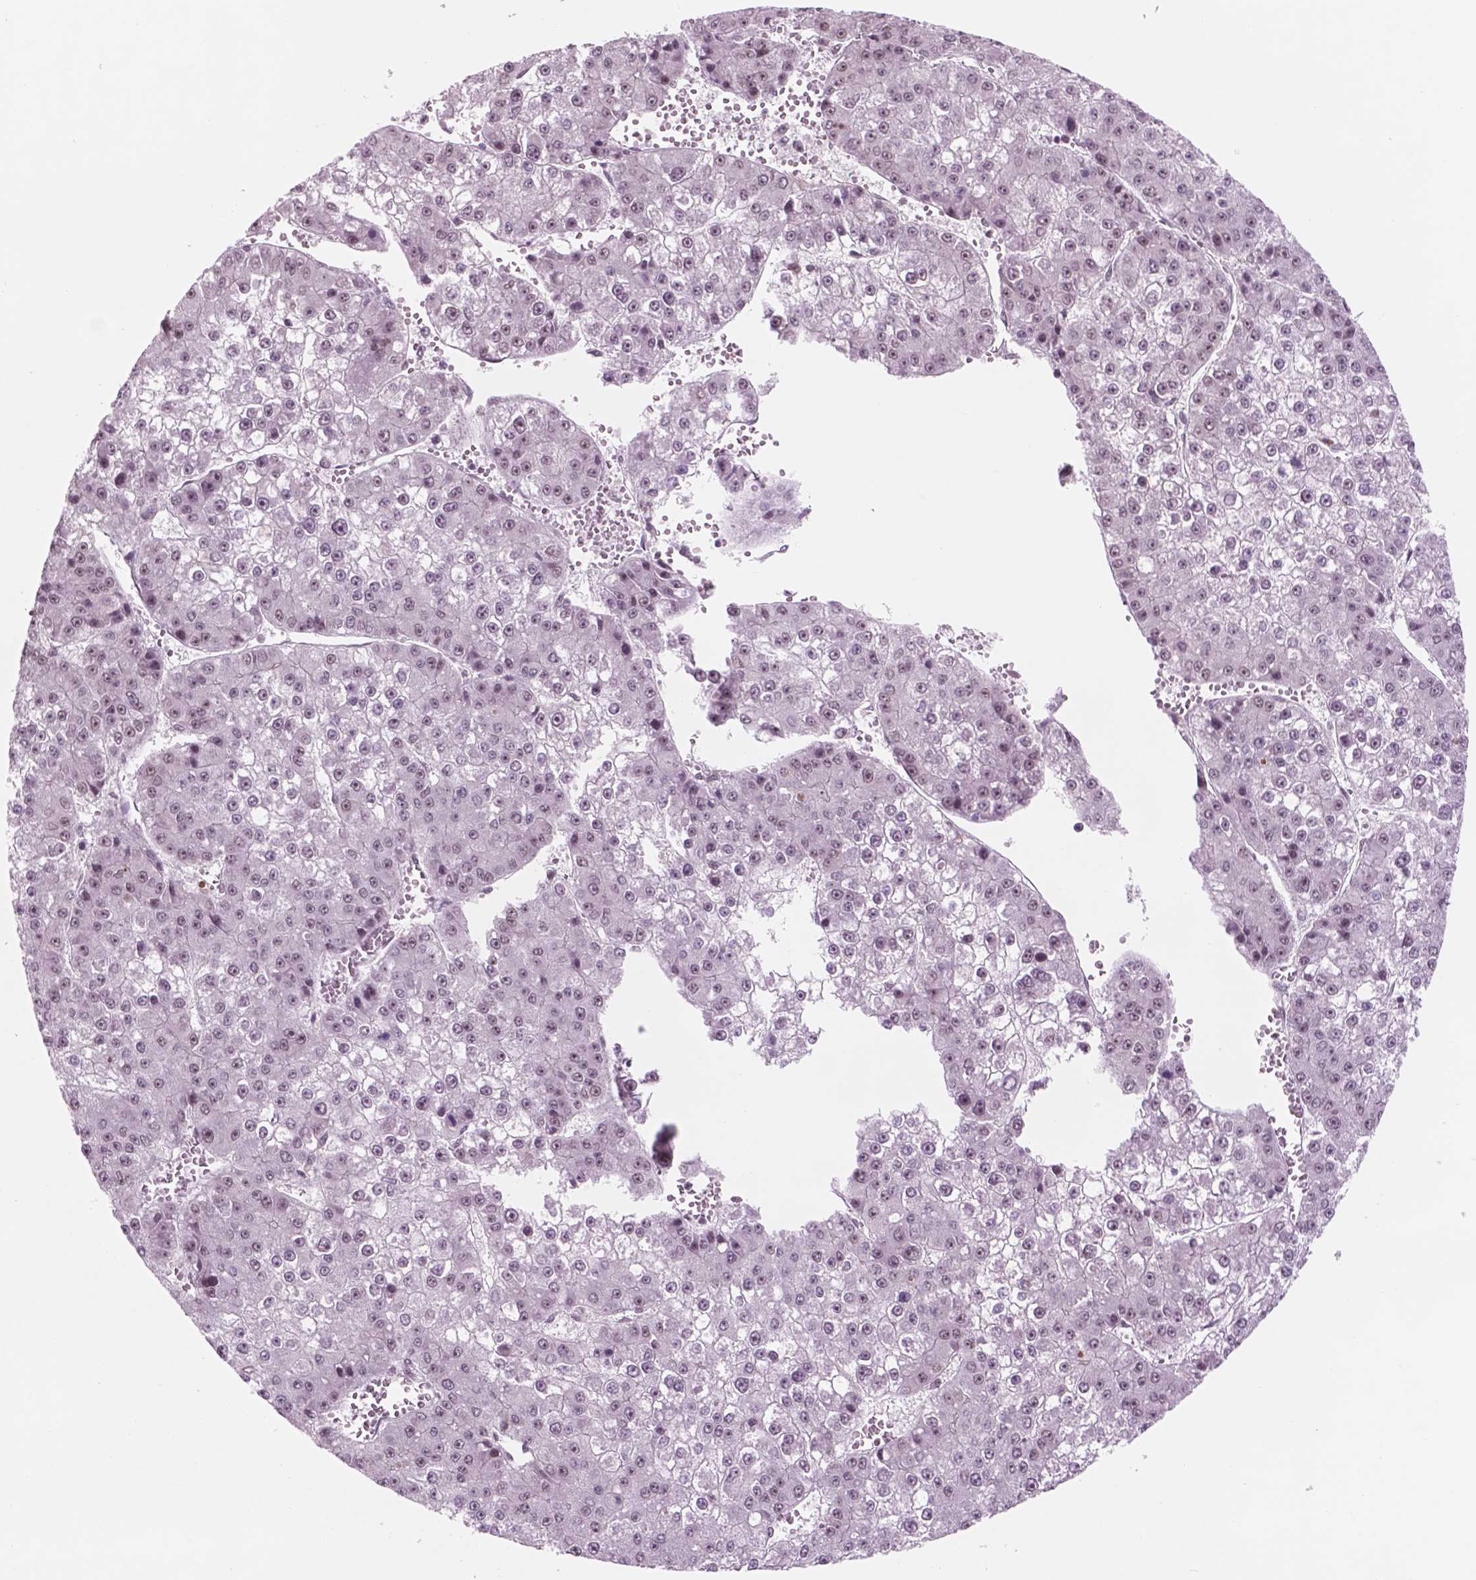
{"staining": {"intensity": "weak", "quantity": "25%-75%", "location": "nuclear"}, "tissue": "liver cancer", "cell_type": "Tumor cells", "image_type": "cancer", "snomed": [{"axis": "morphology", "description": "Carcinoma, Hepatocellular, NOS"}, {"axis": "topography", "description": "Liver"}], "caption": "Tumor cells reveal weak nuclear expression in about 25%-75% of cells in hepatocellular carcinoma (liver).", "gene": "POLR2E", "patient": {"sex": "female", "age": 73}}